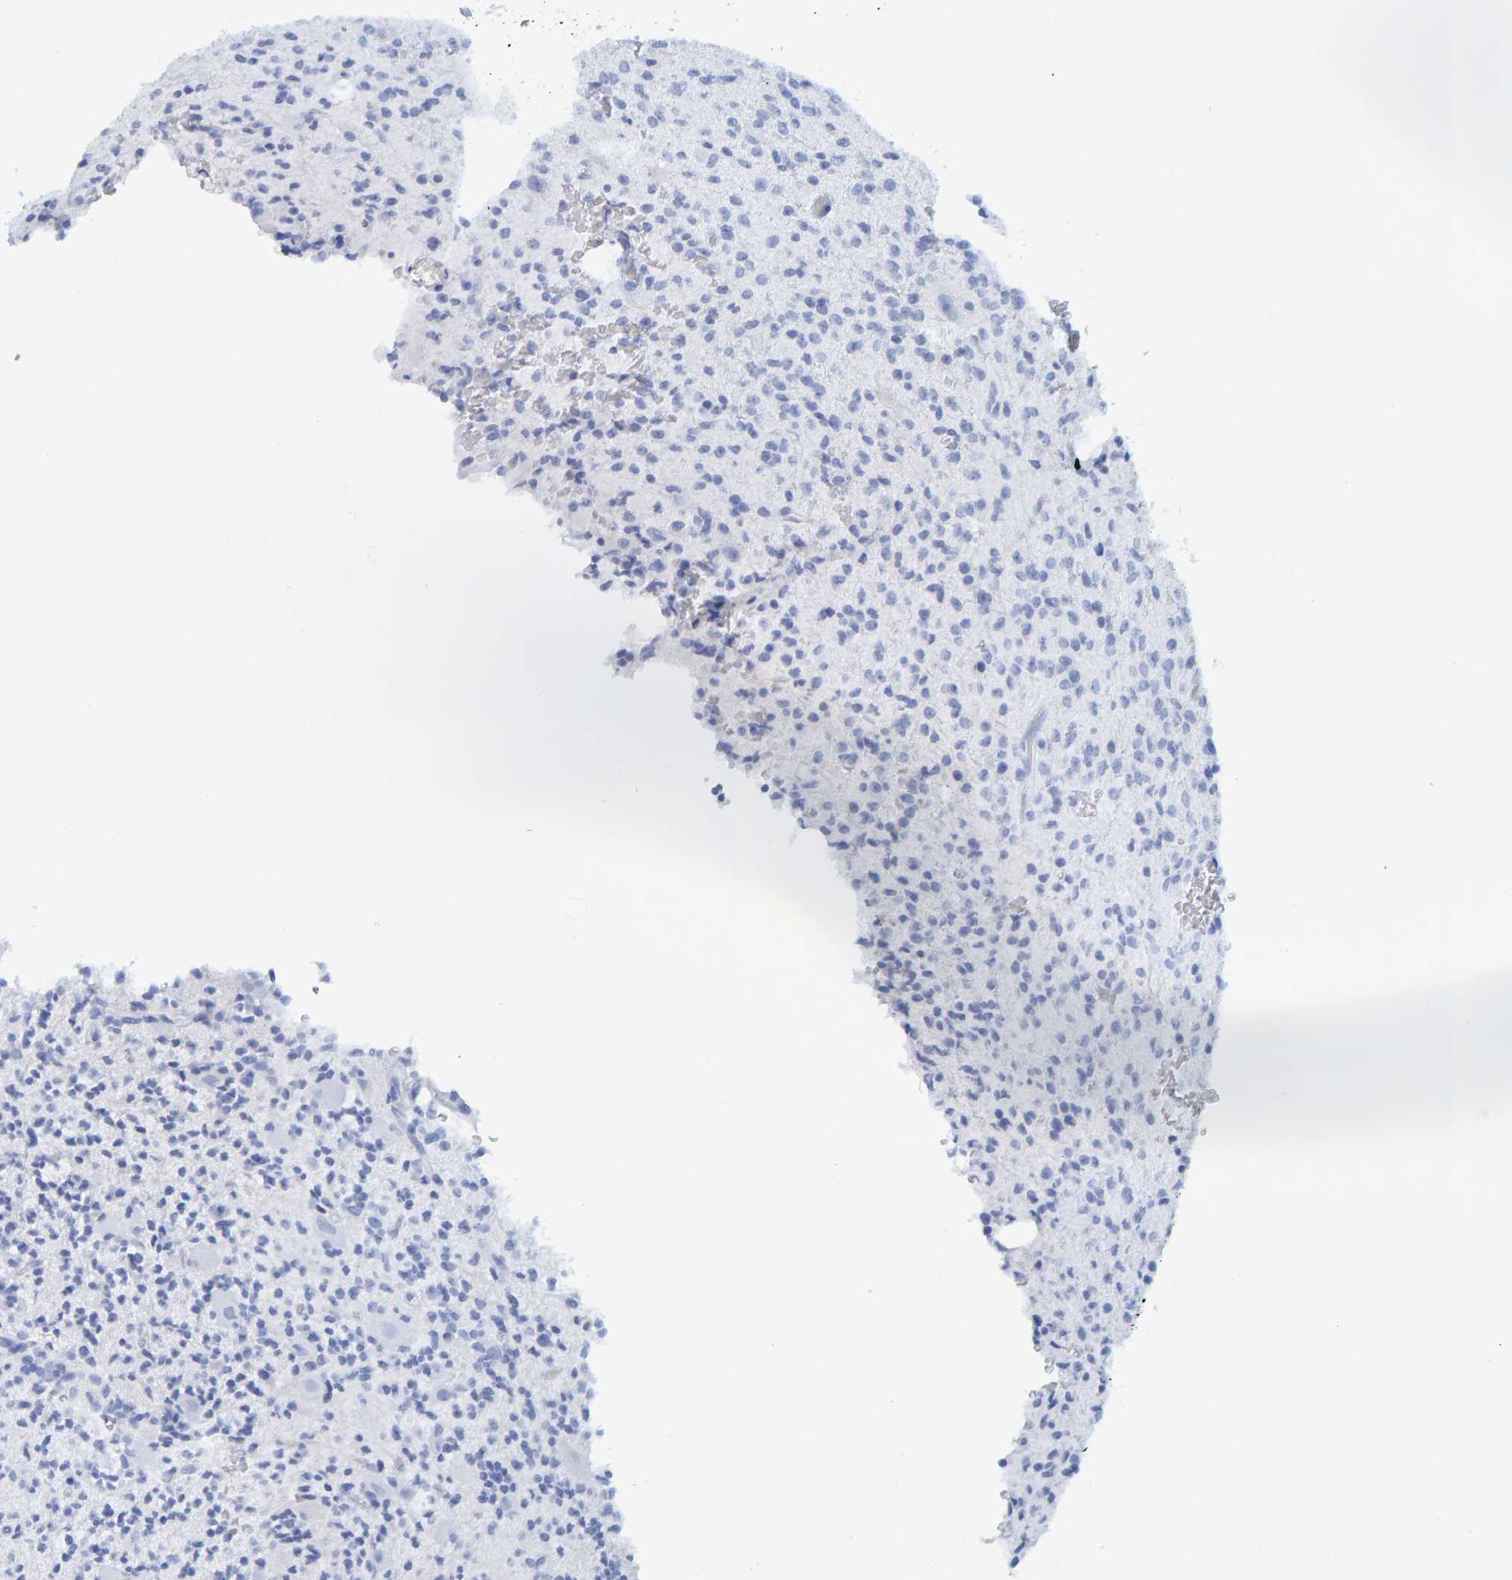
{"staining": {"intensity": "negative", "quantity": "none", "location": "none"}, "tissue": "glioma", "cell_type": "Tumor cells", "image_type": "cancer", "snomed": [{"axis": "morphology", "description": "Glioma, malignant, High grade"}, {"axis": "topography", "description": "Brain"}], "caption": "Tumor cells are negative for brown protein staining in malignant high-grade glioma. The staining was performed using DAB (3,3'-diaminobenzidine) to visualize the protein expression in brown, while the nuclei were stained in blue with hematoxylin (Magnification: 20x).", "gene": "SFTPC", "patient": {"sex": "male", "age": 34}}